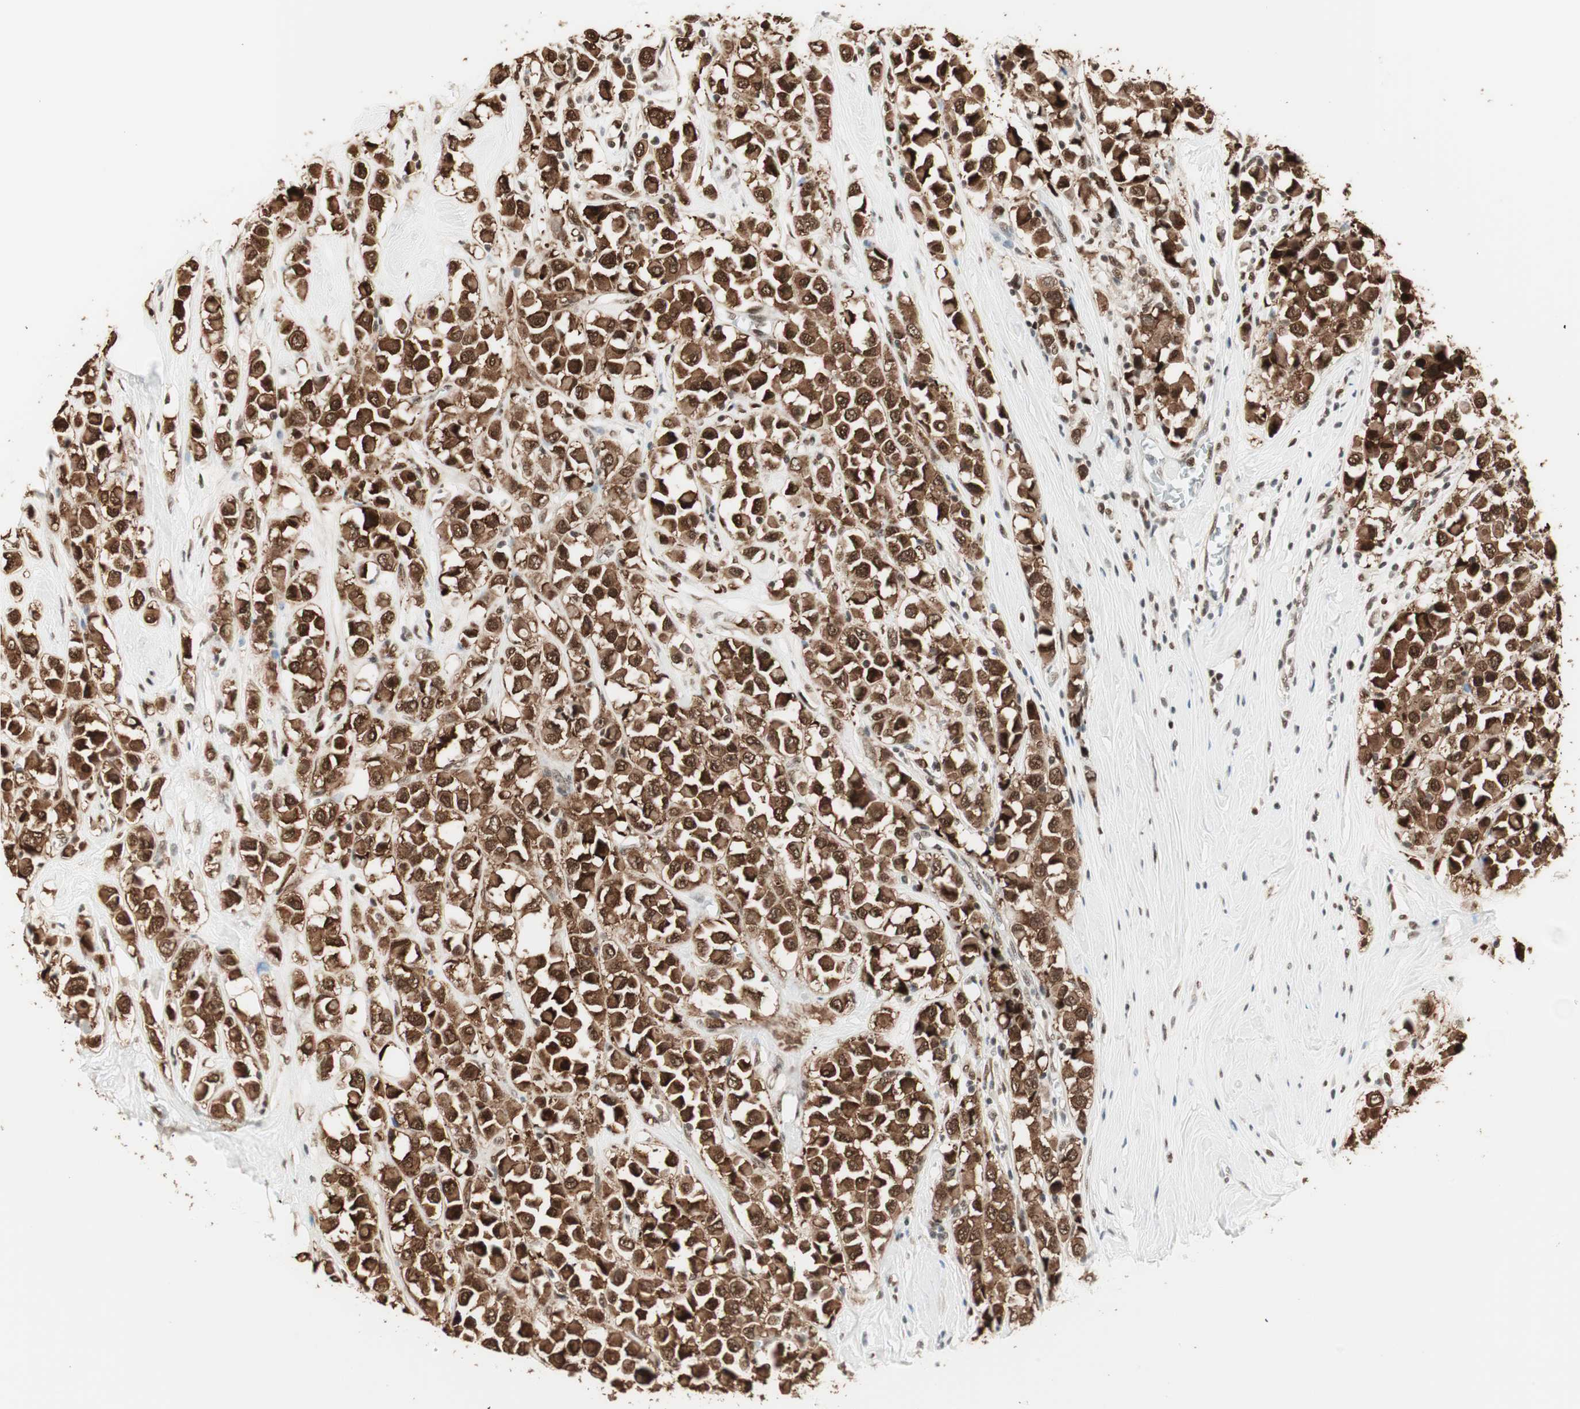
{"staining": {"intensity": "strong", "quantity": ">75%", "location": "nuclear"}, "tissue": "breast cancer", "cell_type": "Tumor cells", "image_type": "cancer", "snomed": [{"axis": "morphology", "description": "Duct carcinoma"}, {"axis": "topography", "description": "Breast"}], "caption": "Breast cancer stained with a protein marker demonstrates strong staining in tumor cells.", "gene": "SMARCE1", "patient": {"sex": "female", "age": 61}}